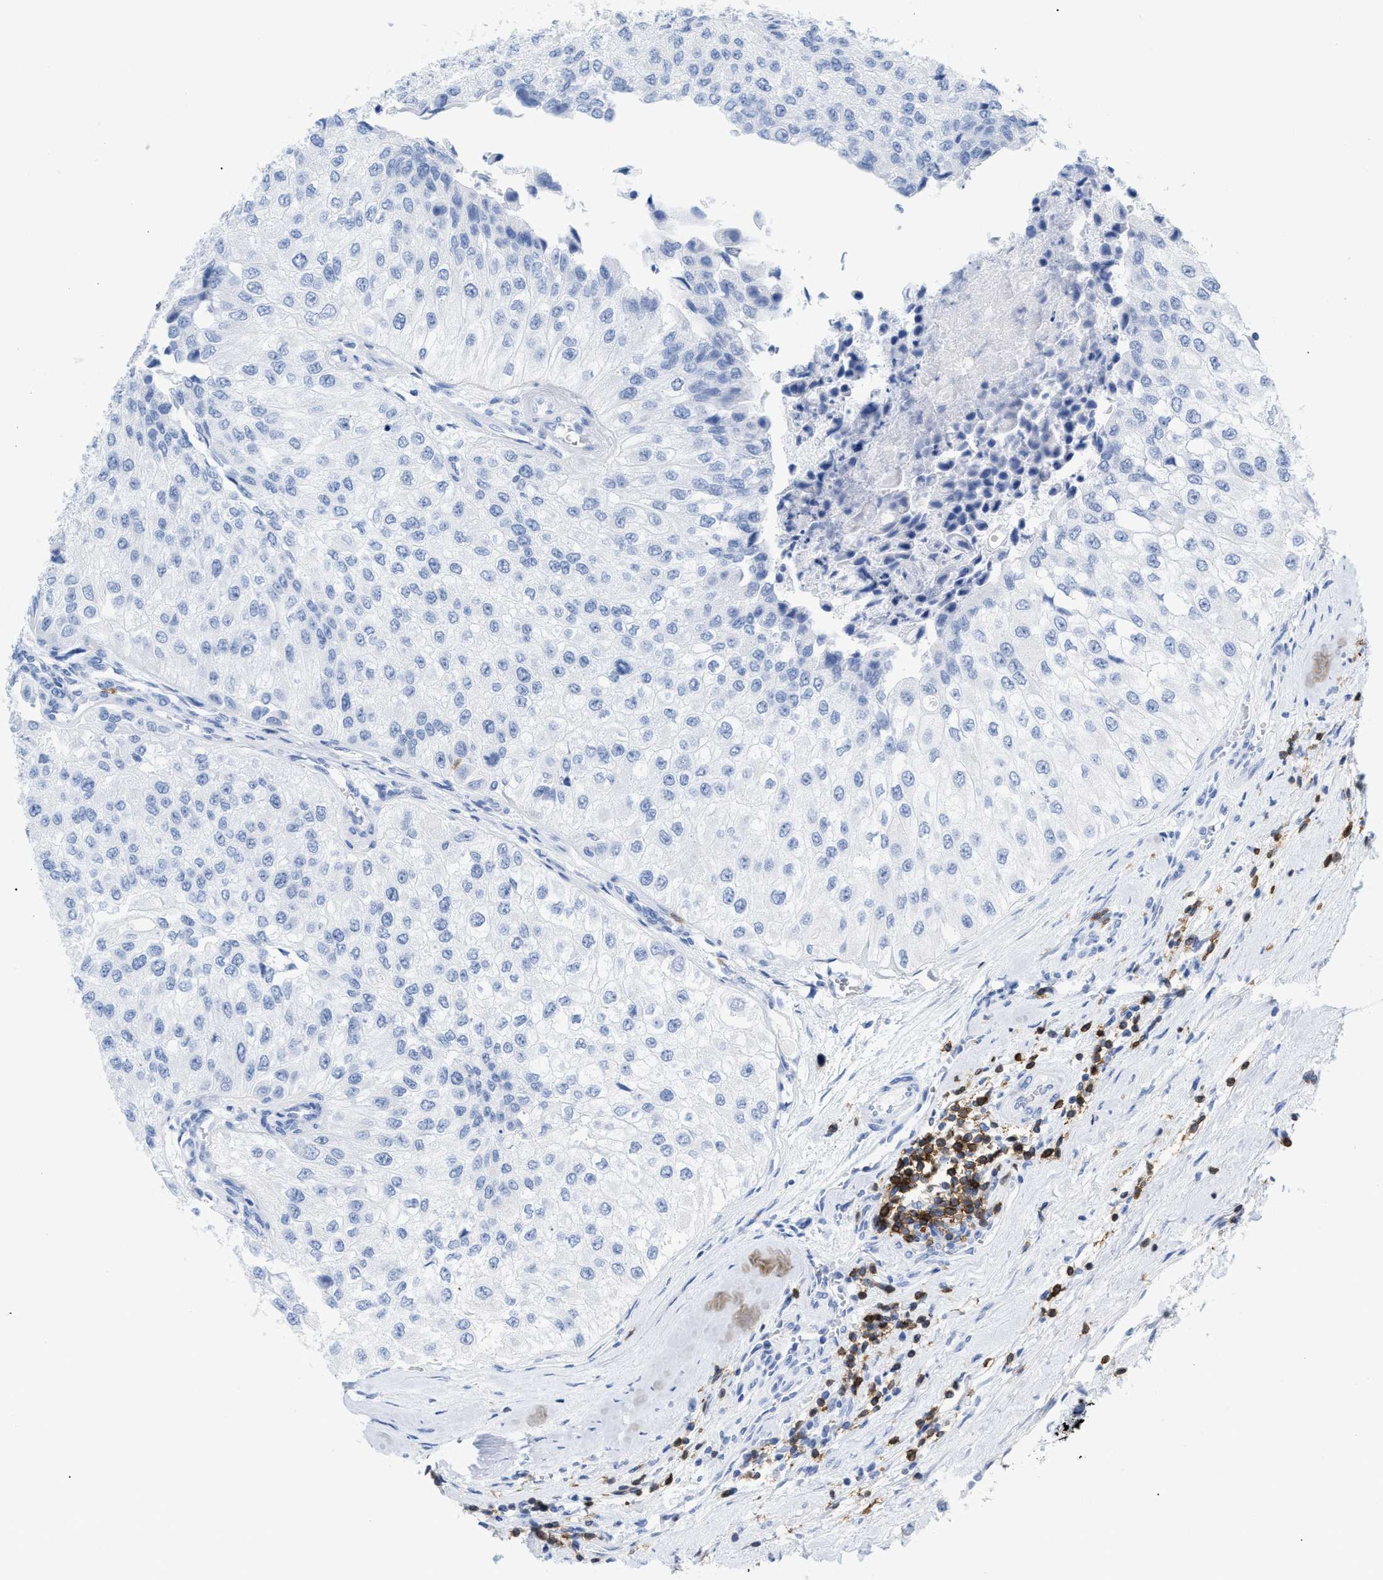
{"staining": {"intensity": "negative", "quantity": "none", "location": "none"}, "tissue": "urothelial cancer", "cell_type": "Tumor cells", "image_type": "cancer", "snomed": [{"axis": "morphology", "description": "Urothelial carcinoma, High grade"}, {"axis": "topography", "description": "Kidney"}, {"axis": "topography", "description": "Urinary bladder"}], "caption": "High power microscopy micrograph of an immunohistochemistry (IHC) image of urothelial cancer, revealing no significant expression in tumor cells. Brightfield microscopy of immunohistochemistry stained with DAB (3,3'-diaminobenzidine) (brown) and hematoxylin (blue), captured at high magnification.", "gene": "CD5", "patient": {"sex": "male", "age": 77}}